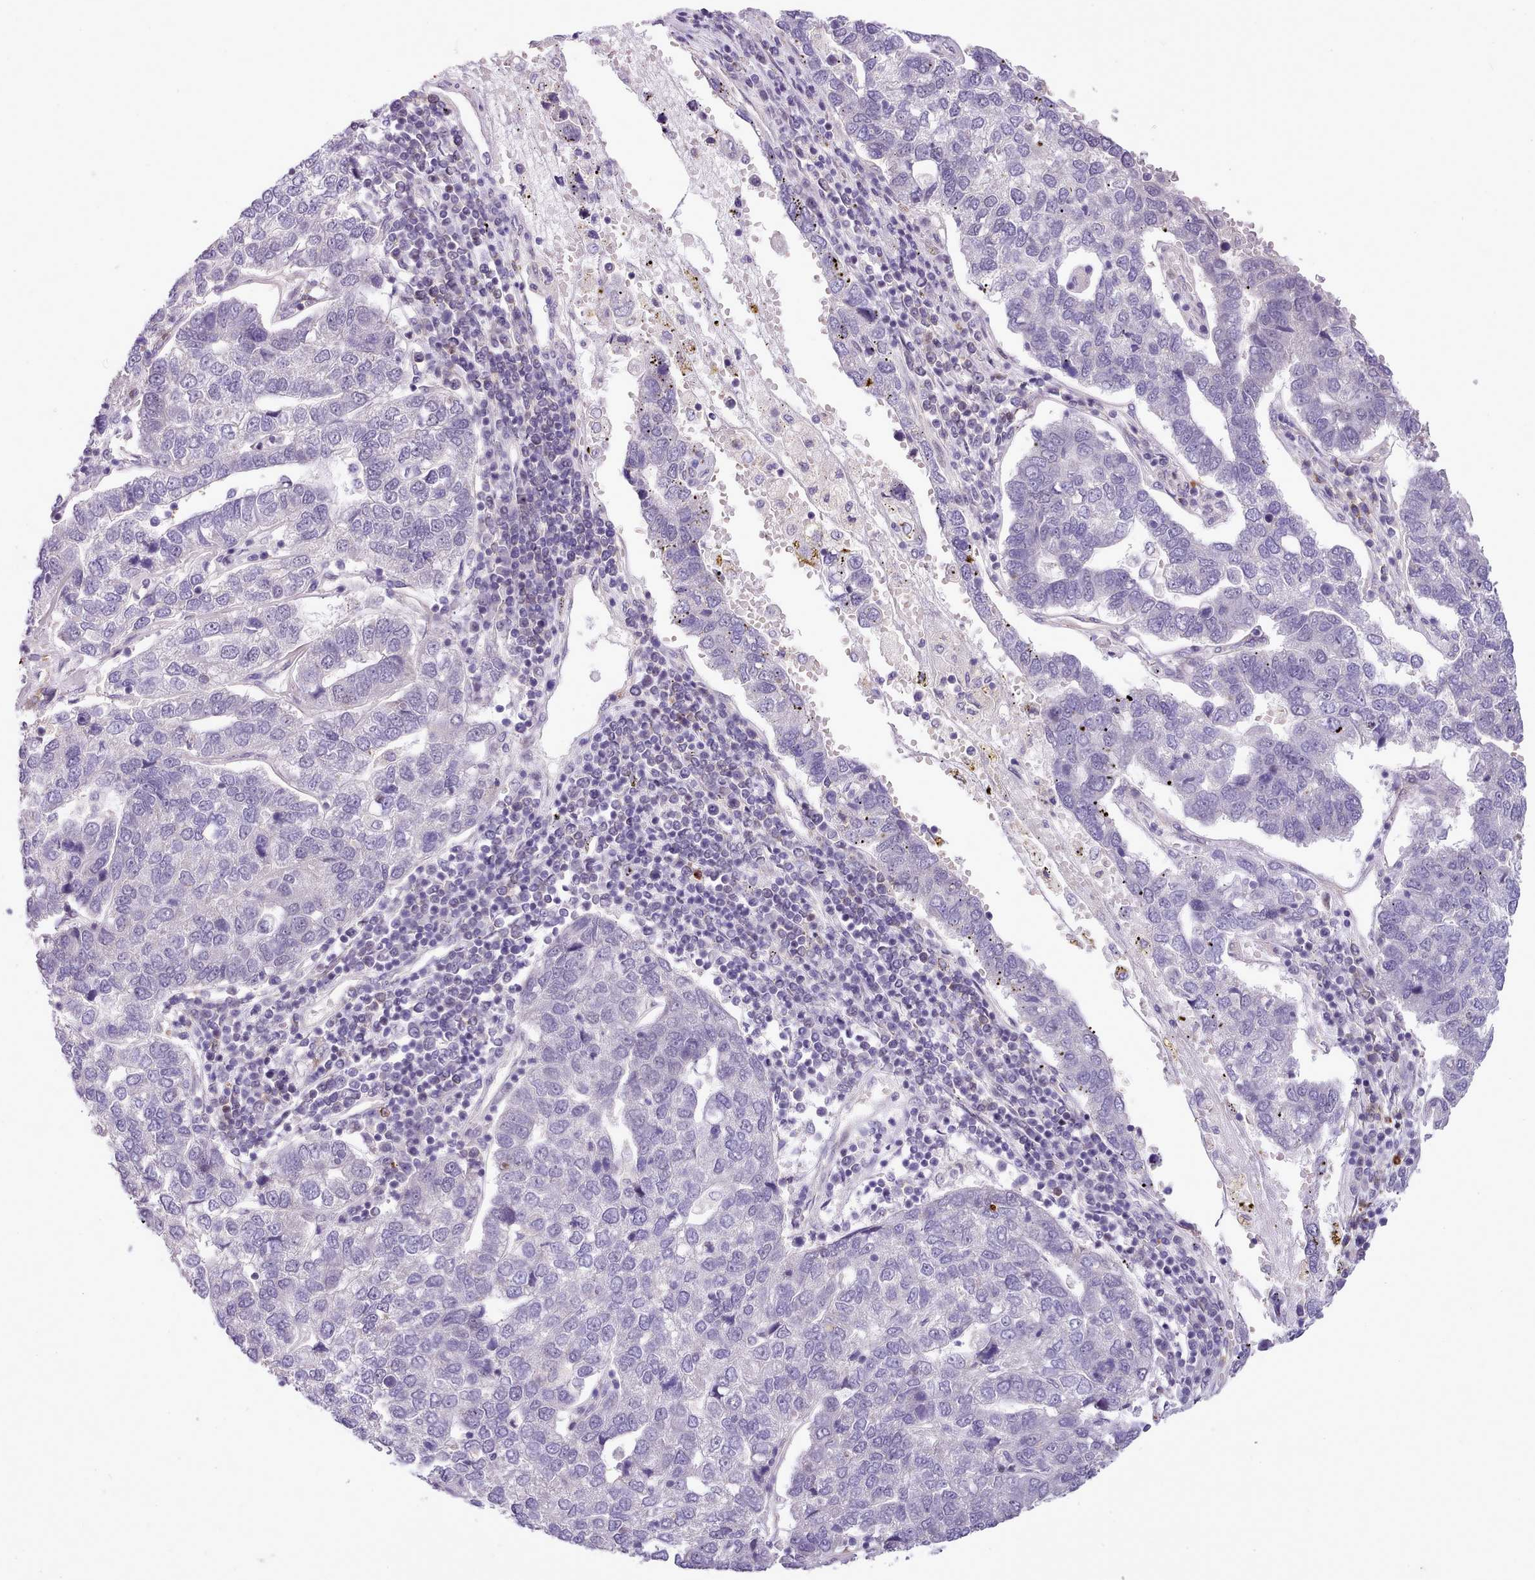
{"staining": {"intensity": "negative", "quantity": "none", "location": "none"}, "tissue": "pancreatic cancer", "cell_type": "Tumor cells", "image_type": "cancer", "snomed": [{"axis": "morphology", "description": "Adenocarcinoma, NOS"}, {"axis": "topography", "description": "Pancreas"}], "caption": "The immunohistochemistry (IHC) micrograph has no significant staining in tumor cells of adenocarcinoma (pancreatic) tissue. (DAB (3,3'-diaminobenzidine) IHC with hematoxylin counter stain).", "gene": "HOXB7", "patient": {"sex": "female", "age": 61}}